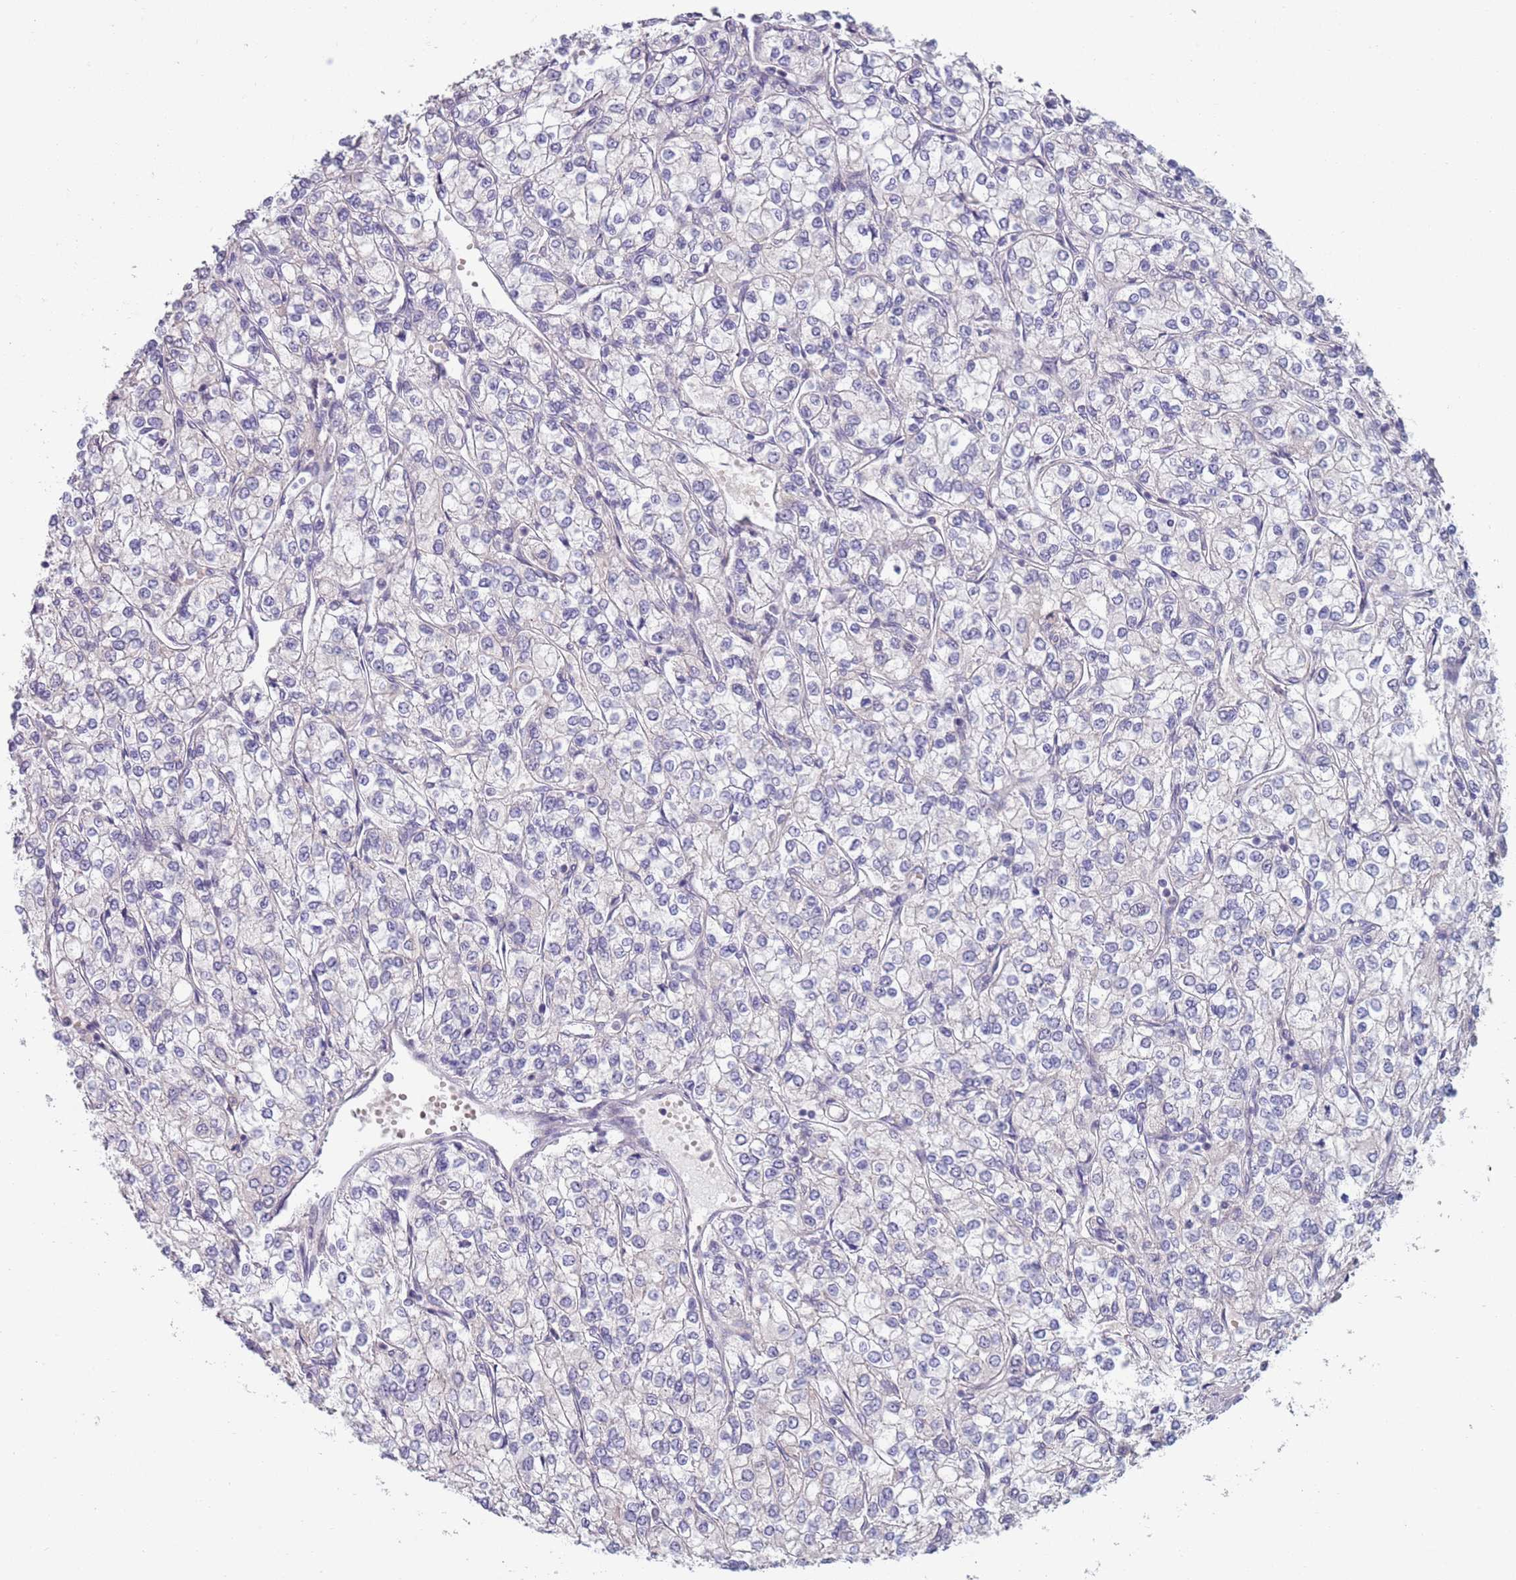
{"staining": {"intensity": "negative", "quantity": "none", "location": "none"}, "tissue": "renal cancer", "cell_type": "Tumor cells", "image_type": "cancer", "snomed": [{"axis": "morphology", "description": "Adenocarcinoma, NOS"}, {"axis": "topography", "description": "Kidney"}], "caption": "Tumor cells show no significant protein staining in adenocarcinoma (renal). Brightfield microscopy of immunohistochemistry (IHC) stained with DAB (brown) and hematoxylin (blue), captured at high magnification.", "gene": "CLNS1A", "patient": {"sex": "male", "age": 80}}